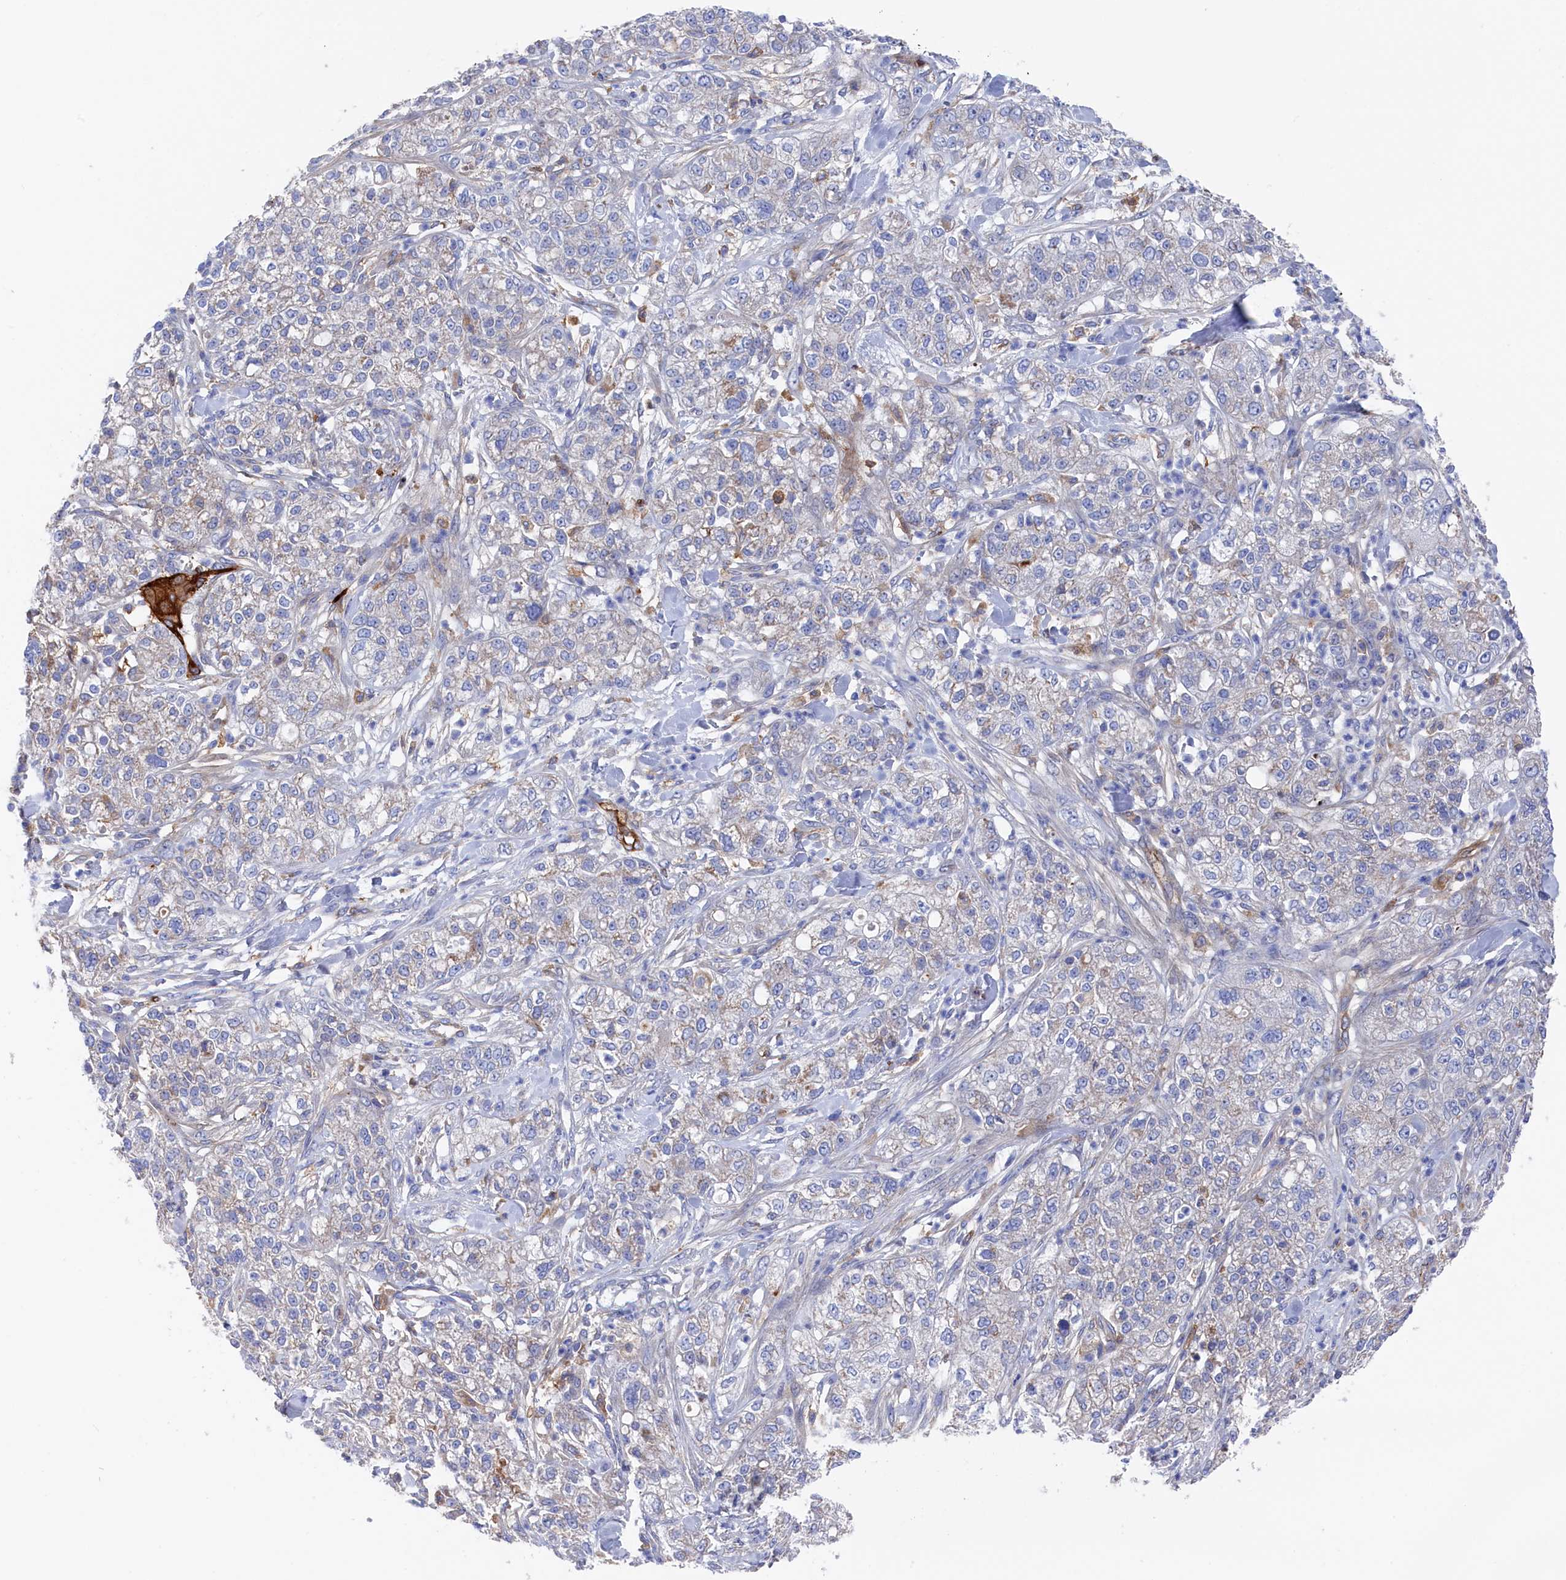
{"staining": {"intensity": "negative", "quantity": "none", "location": "none"}, "tissue": "pancreatic cancer", "cell_type": "Tumor cells", "image_type": "cancer", "snomed": [{"axis": "morphology", "description": "Adenocarcinoma, NOS"}, {"axis": "topography", "description": "Pancreas"}], "caption": "This is a image of IHC staining of pancreatic cancer (adenocarcinoma), which shows no staining in tumor cells.", "gene": "C12orf73", "patient": {"sex": "female", "age": 78}}